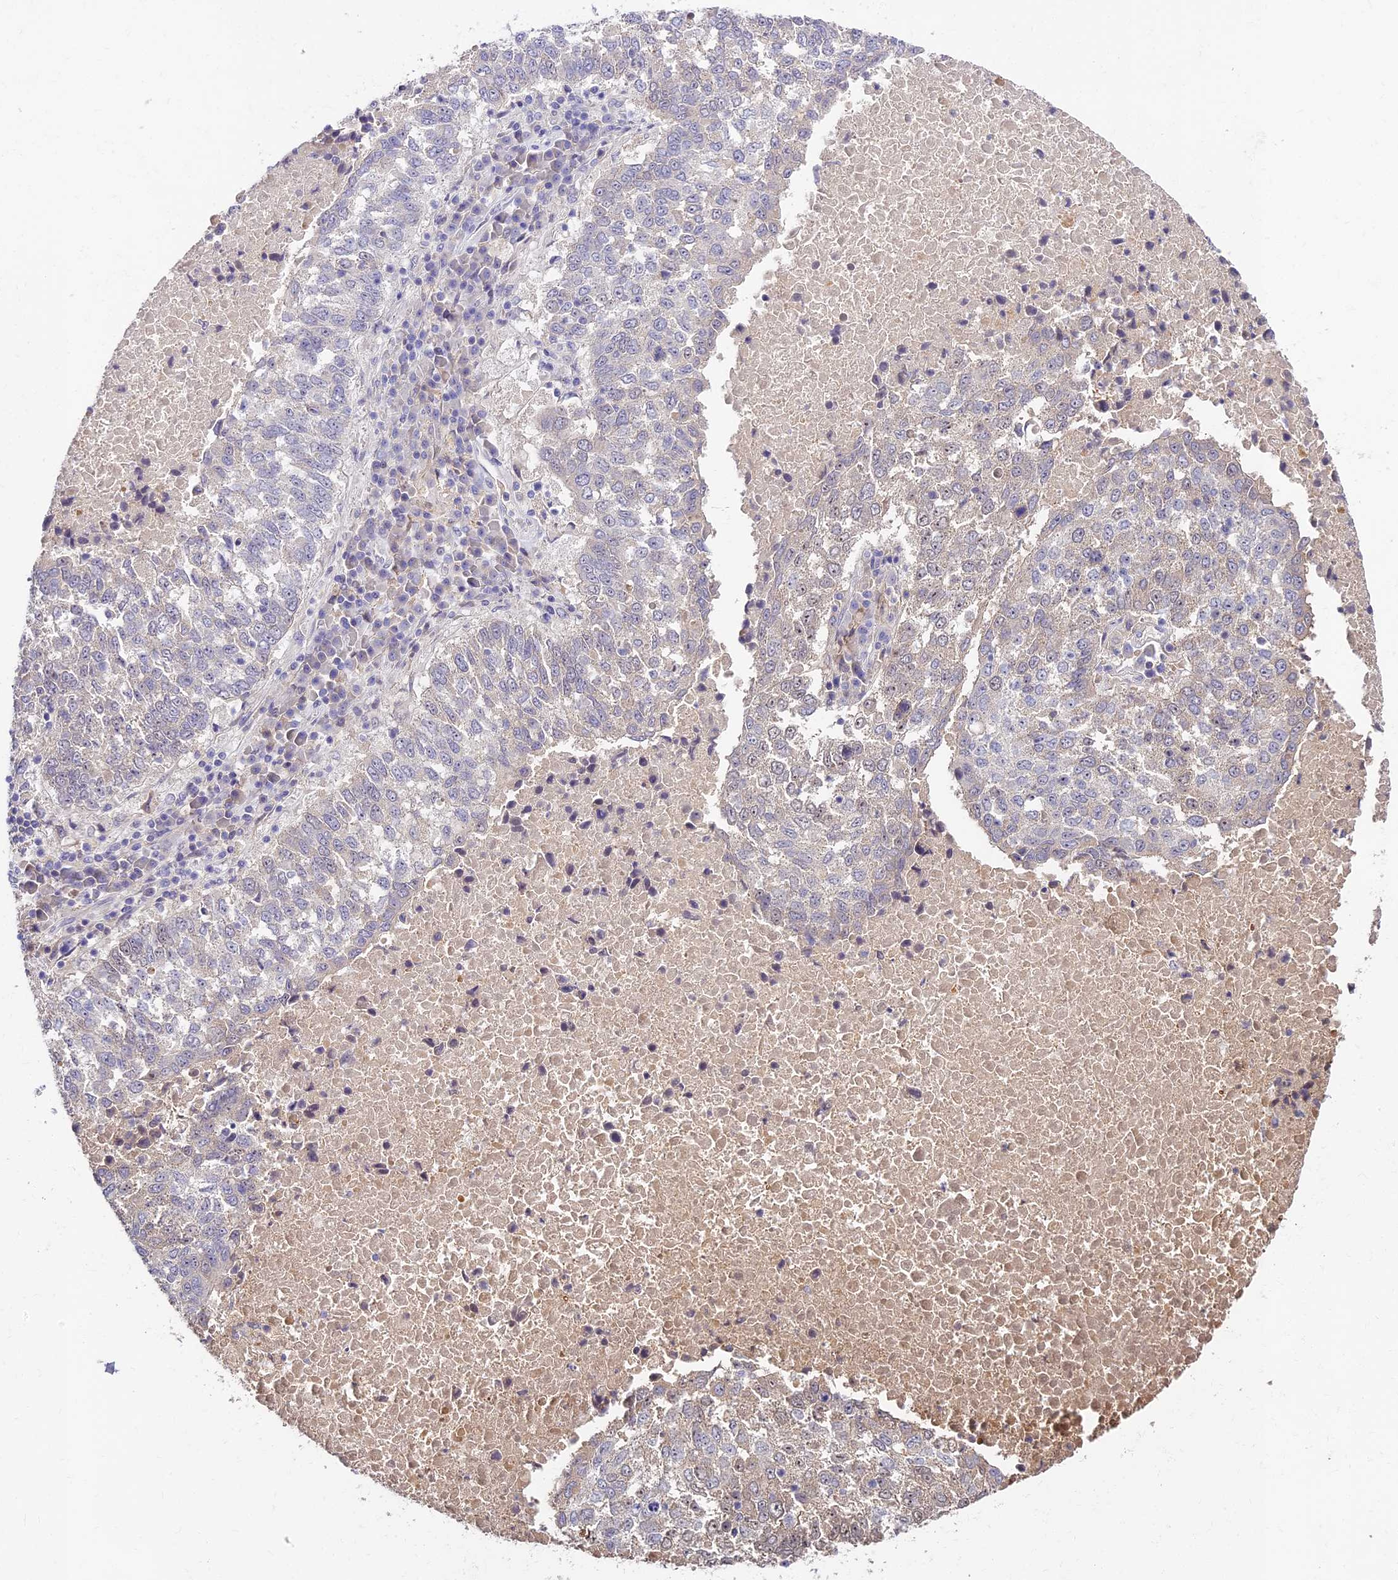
{"staining": {"intensity": "negative", "quantity": "none", "location": "none"}, "tissue": "lung cancer", "cell_type": "Tumor cells", "image_type": "cancer", "snomed": [{"axis": "morphology", "description": "Squamous cell carcinoma, NOS"}, {"axis": "topography", "description": "Lung"}], "caption": "Immunohistochemistry micrograph of neoplastic tissue: squamous cell carcinoma (lung) stained with DAB (3,3'-diaminobenzidine) demonstrates no significant protein staining in tumor cells.", "gene": "ADGRD1", "patient": {"sex": "male", "age": 73}}